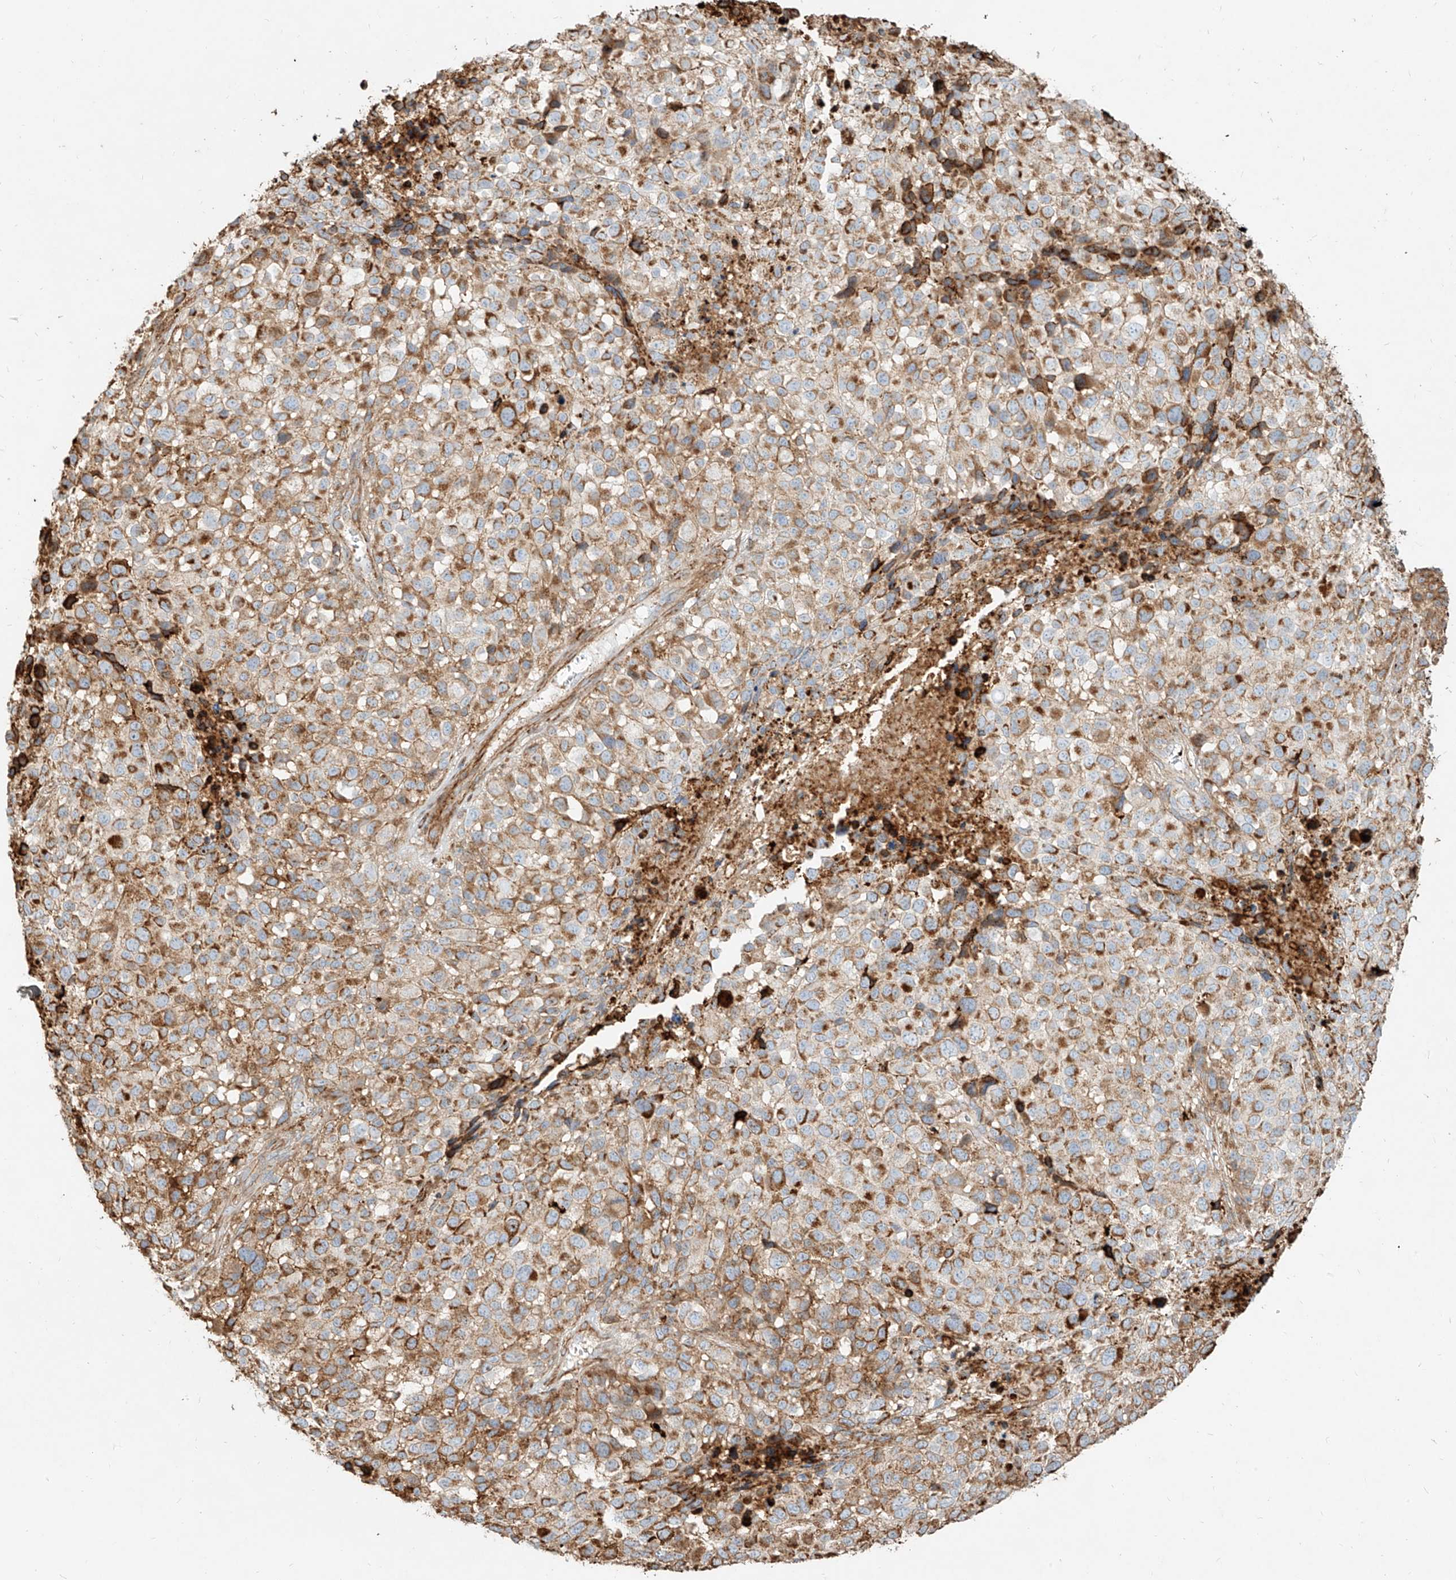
{"staining": {"intensity": "moderate", "quantity": "25%-75%", "location": "cytoplasmic/membranous"}, "tissue": "melanoma", "cell_type": "Tumor cells", "image_type": "cancer", "snomed": [{"axis": "morphology", "description": "Malignant melanoma, NOS"}, {"axis": "topography", "description": "Skin of trunk"}], "caption": "Protein staining exhibits moderate cytoplasmic/membranous positivity in approximately 25%-75% of tumor cells in malignant melanoma. (brown staining indicates protein expression, while blue staining denotes nuclei).", "gene": "MTX2", "patient": {"sex": "male", "age": 71}}